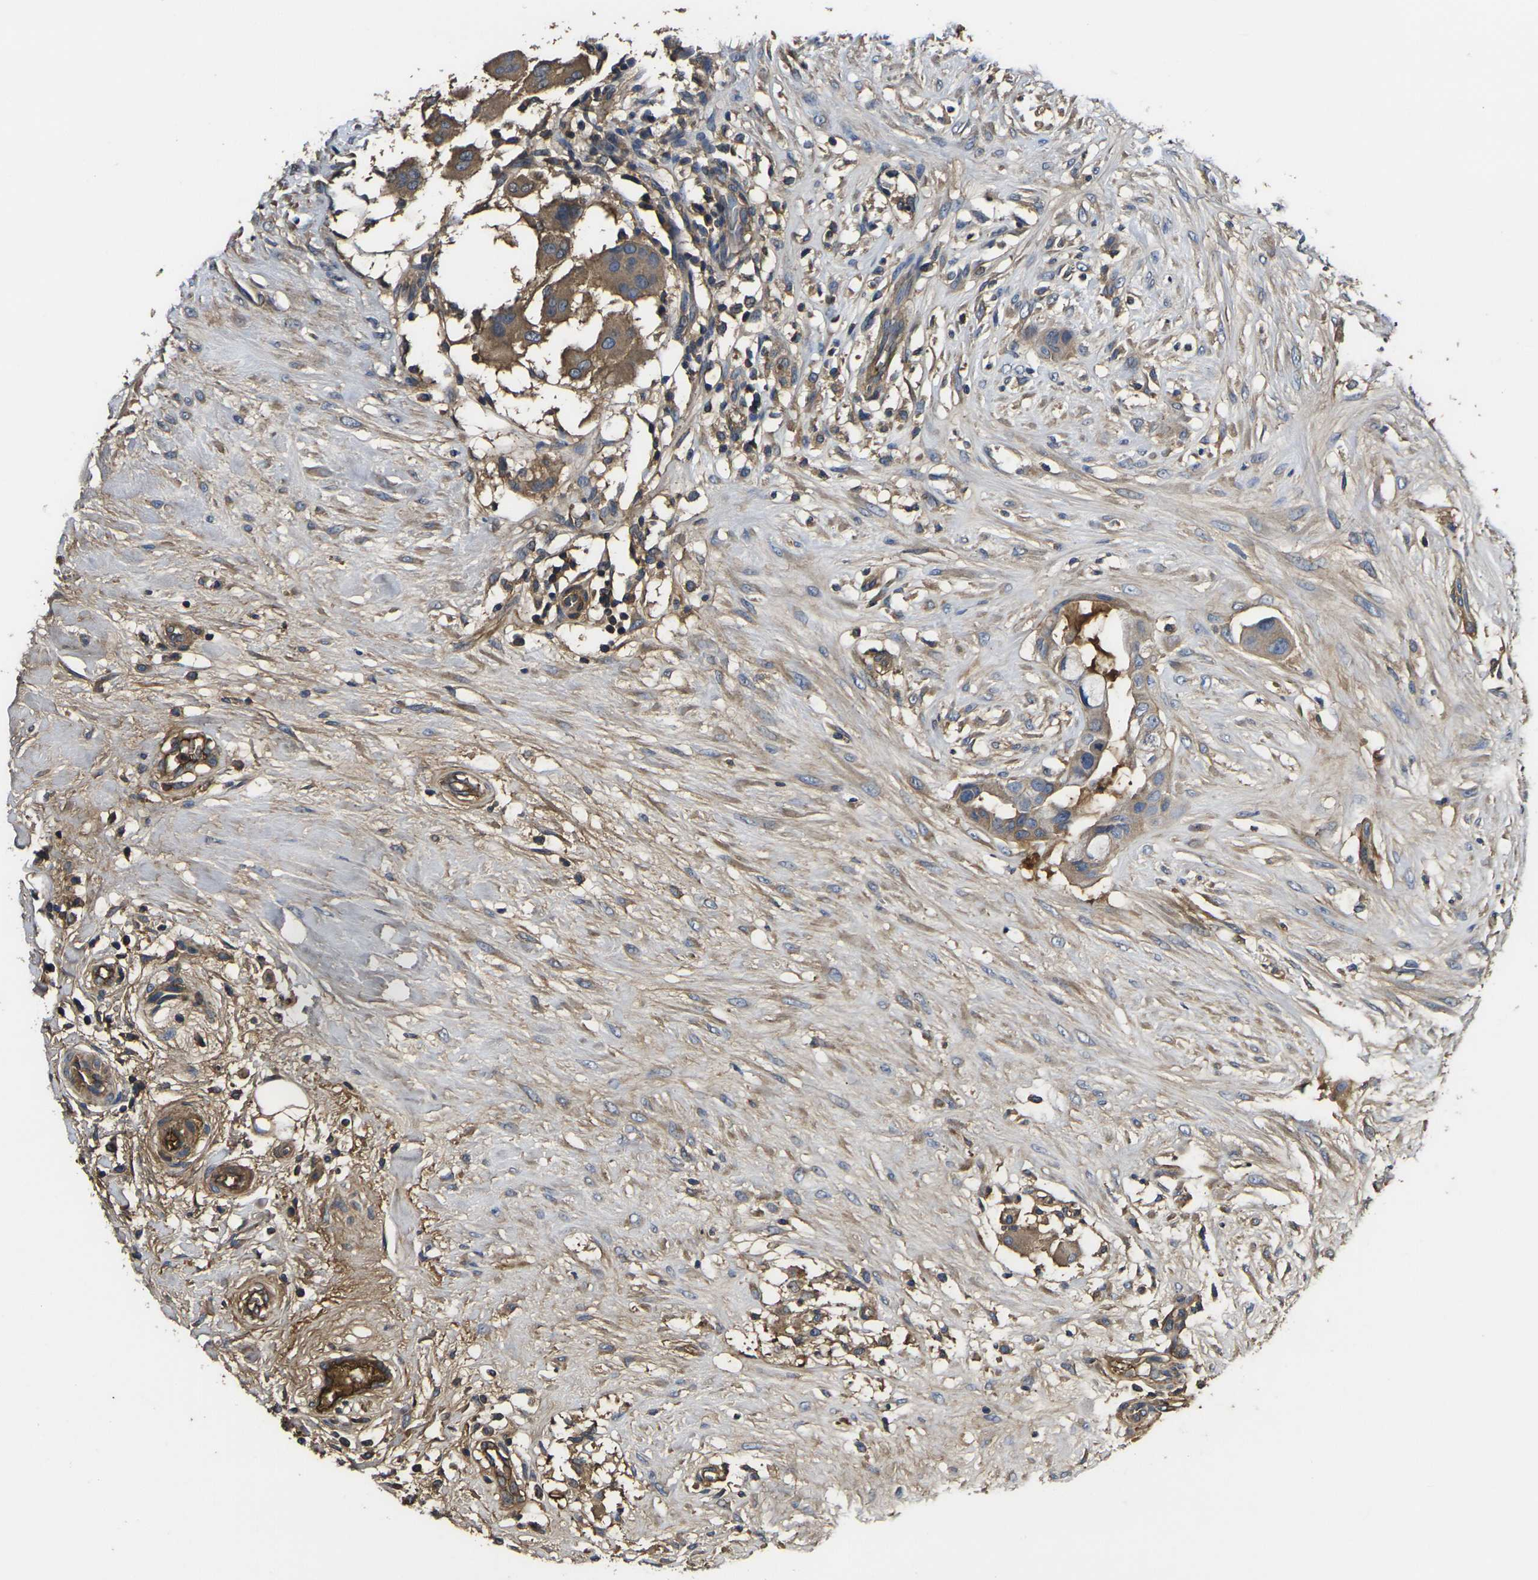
{"staining": {"intensity": "moderate", "quantity": ">75%", "location": "cytoplasmic/membranous"}, "tissue": "breast cancer", "cell_type": "Tumor cells", "image_type": "cancer", "snomed": [{"axis": "morphology", "description": "Duct carcinoma"}, {"axis": "topography", "description": "Breast"}], "caption": "Human infiltrating ductal carcinoma (breast) stained with a brown dye exhibits moderate cytoplasmic/membranous positive staining in about >75% of tumor cells.", "gene": "HSPG2", "patient": {"sex": "female", "age": 40}}